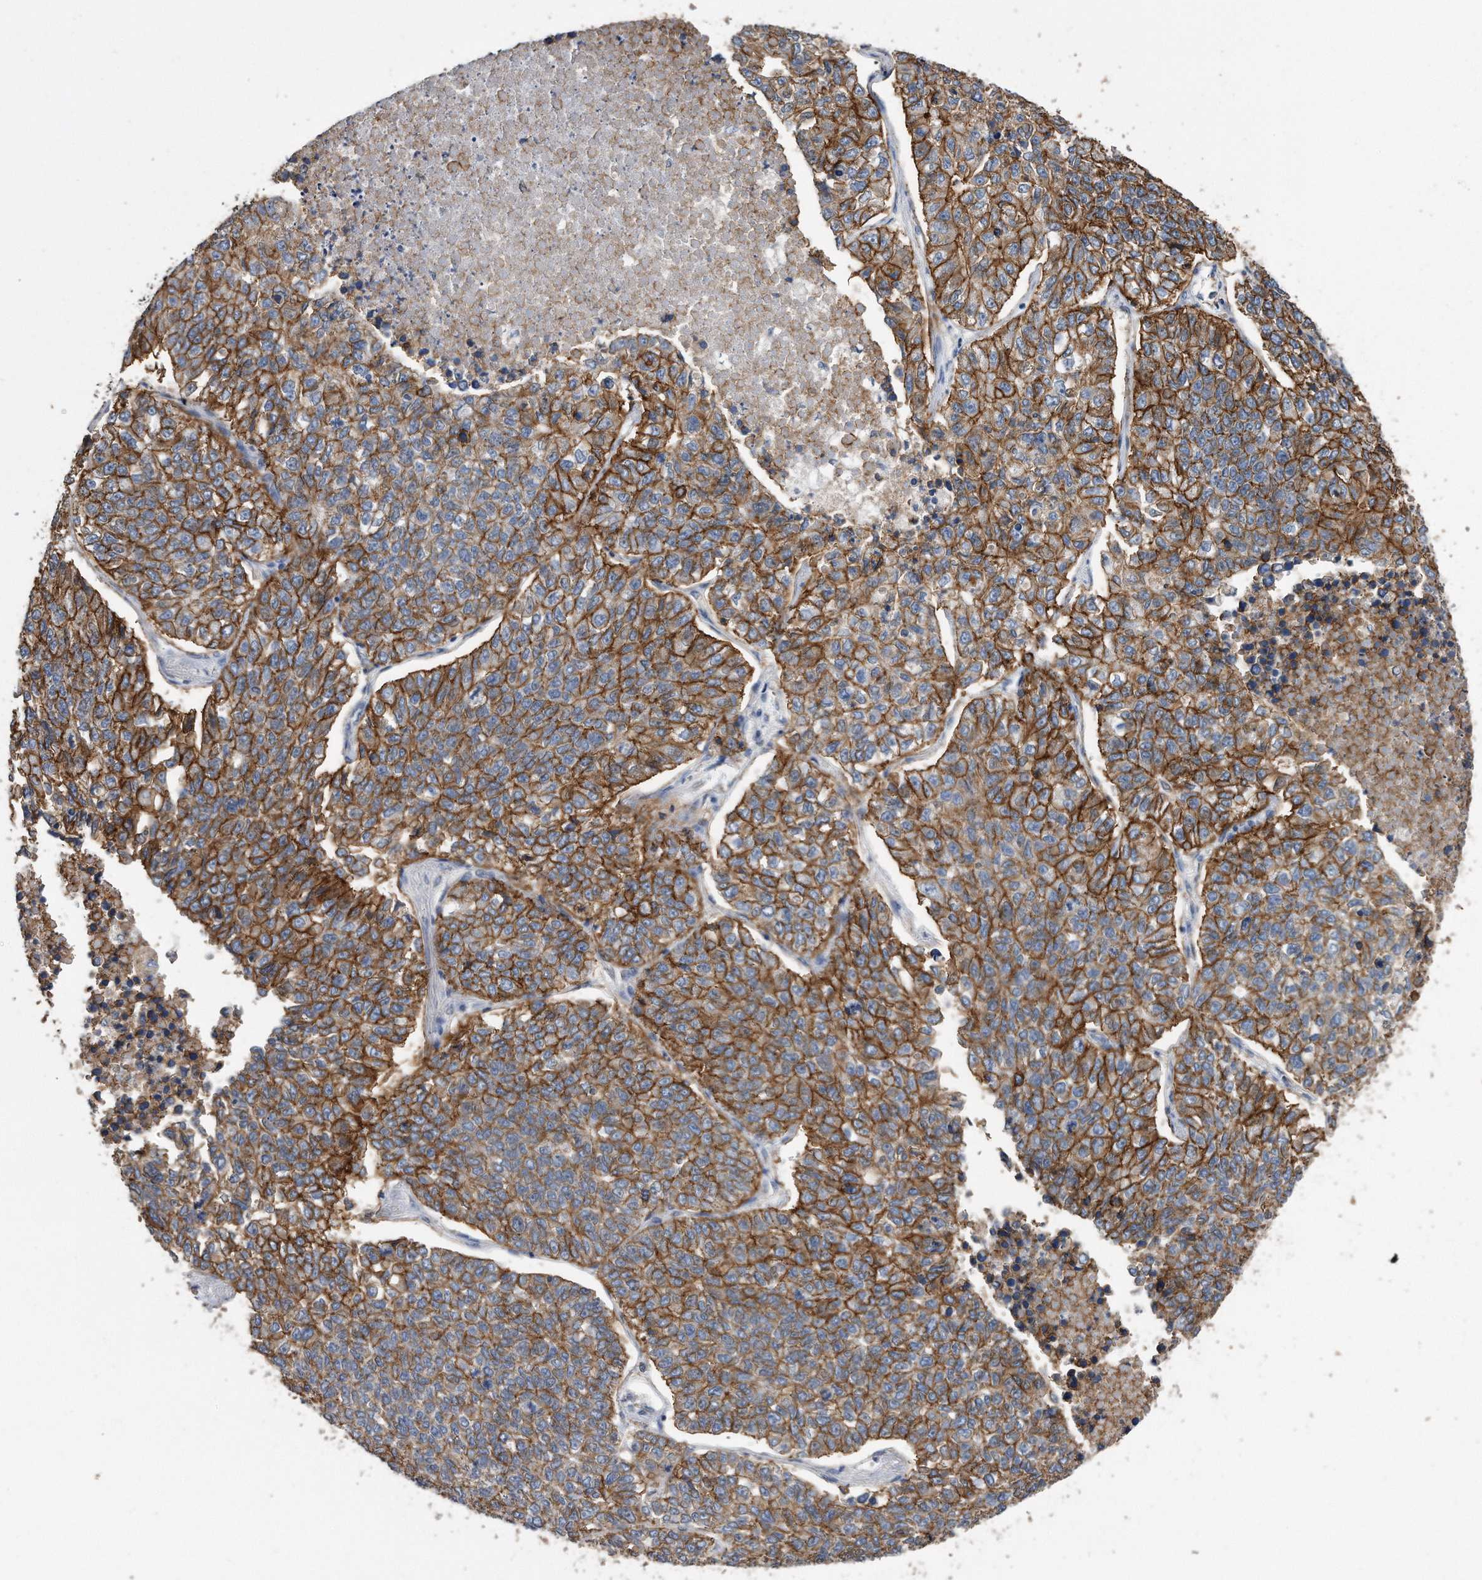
{"staining": {"intensity": "strong", "quantity": ">75%", "location": "cytoplasmic/membranous"}, "tissue": "lung cancer", "cell_type": "Tumor cells", "image_type": "cancer", "snomed": [{"axis": "morphology", "description": "Adenocarcinoma, NOS"}, {"axis": "topography", "description": "Lung"}], "caption": "High-magnification brightfield microscopy of adenocarcinoma (lung) stained with DAB (3,3'-diaminobenzidine) (brown) and counterstained with hematoxylin (blue). tumor cells exhibit strong cytoplasmic/membranous expression is seen in about>75% of cells.", "gene": "CDCP1", "patient": {"sex": "male", "age": 49}}